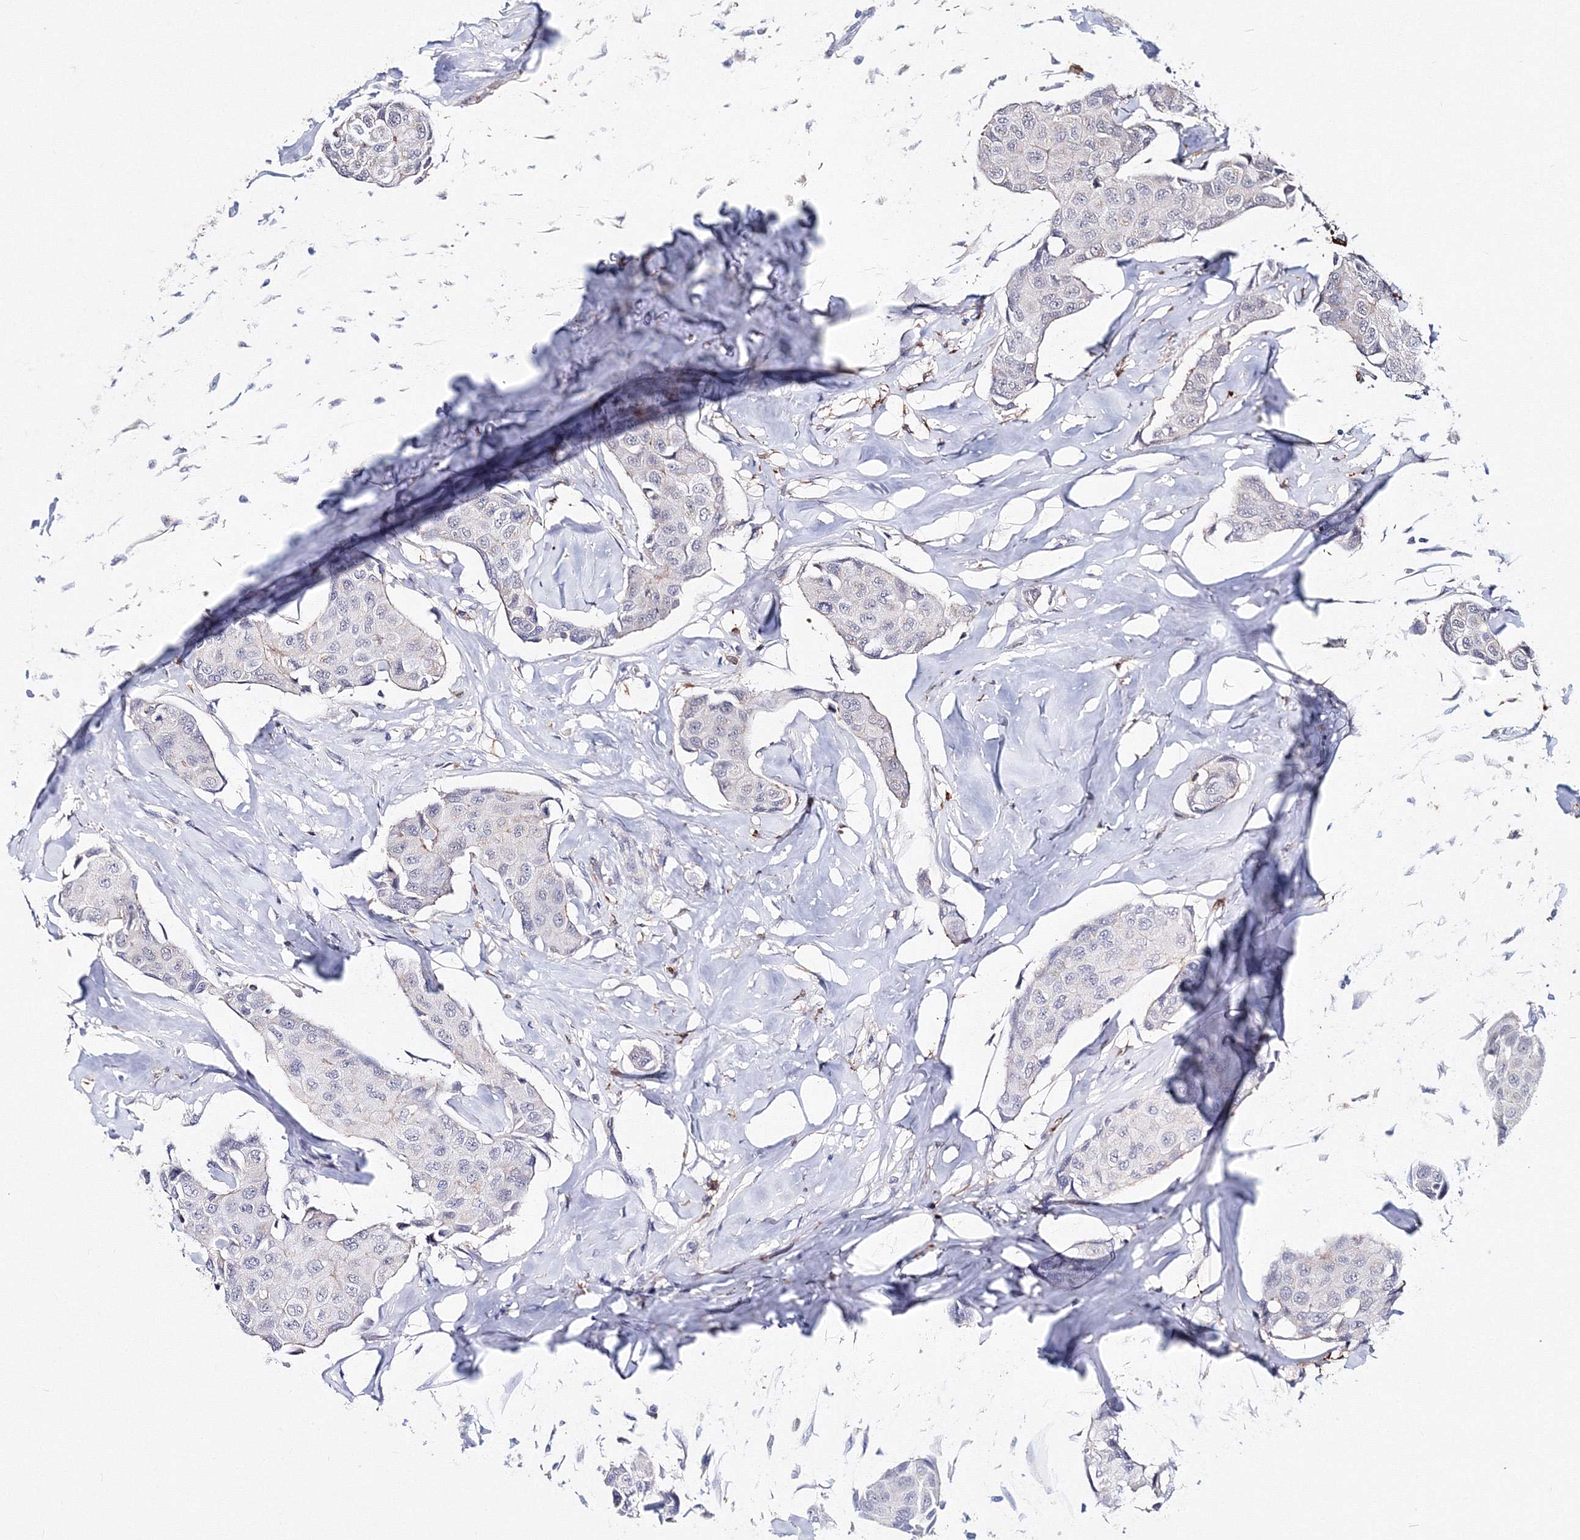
{"staining": {"intensity": "negative", "quantity": "none", "location": "none"}, "tissue": "breast cancer", "cell_type": "Tumor cells", "image_type": "cancer", "snomed": [{"axis": "morphology", "description": "Duct carcinoma"}, {"axis": "topography", "description": "Breast"}], "caption": "Breast infiltrating ductal carcinoma was stained to show a protein in brown. There is no significant positivity in tumor cells.", "gene": "C11orf52", "patient": {"sex": "female", "age": 80}}